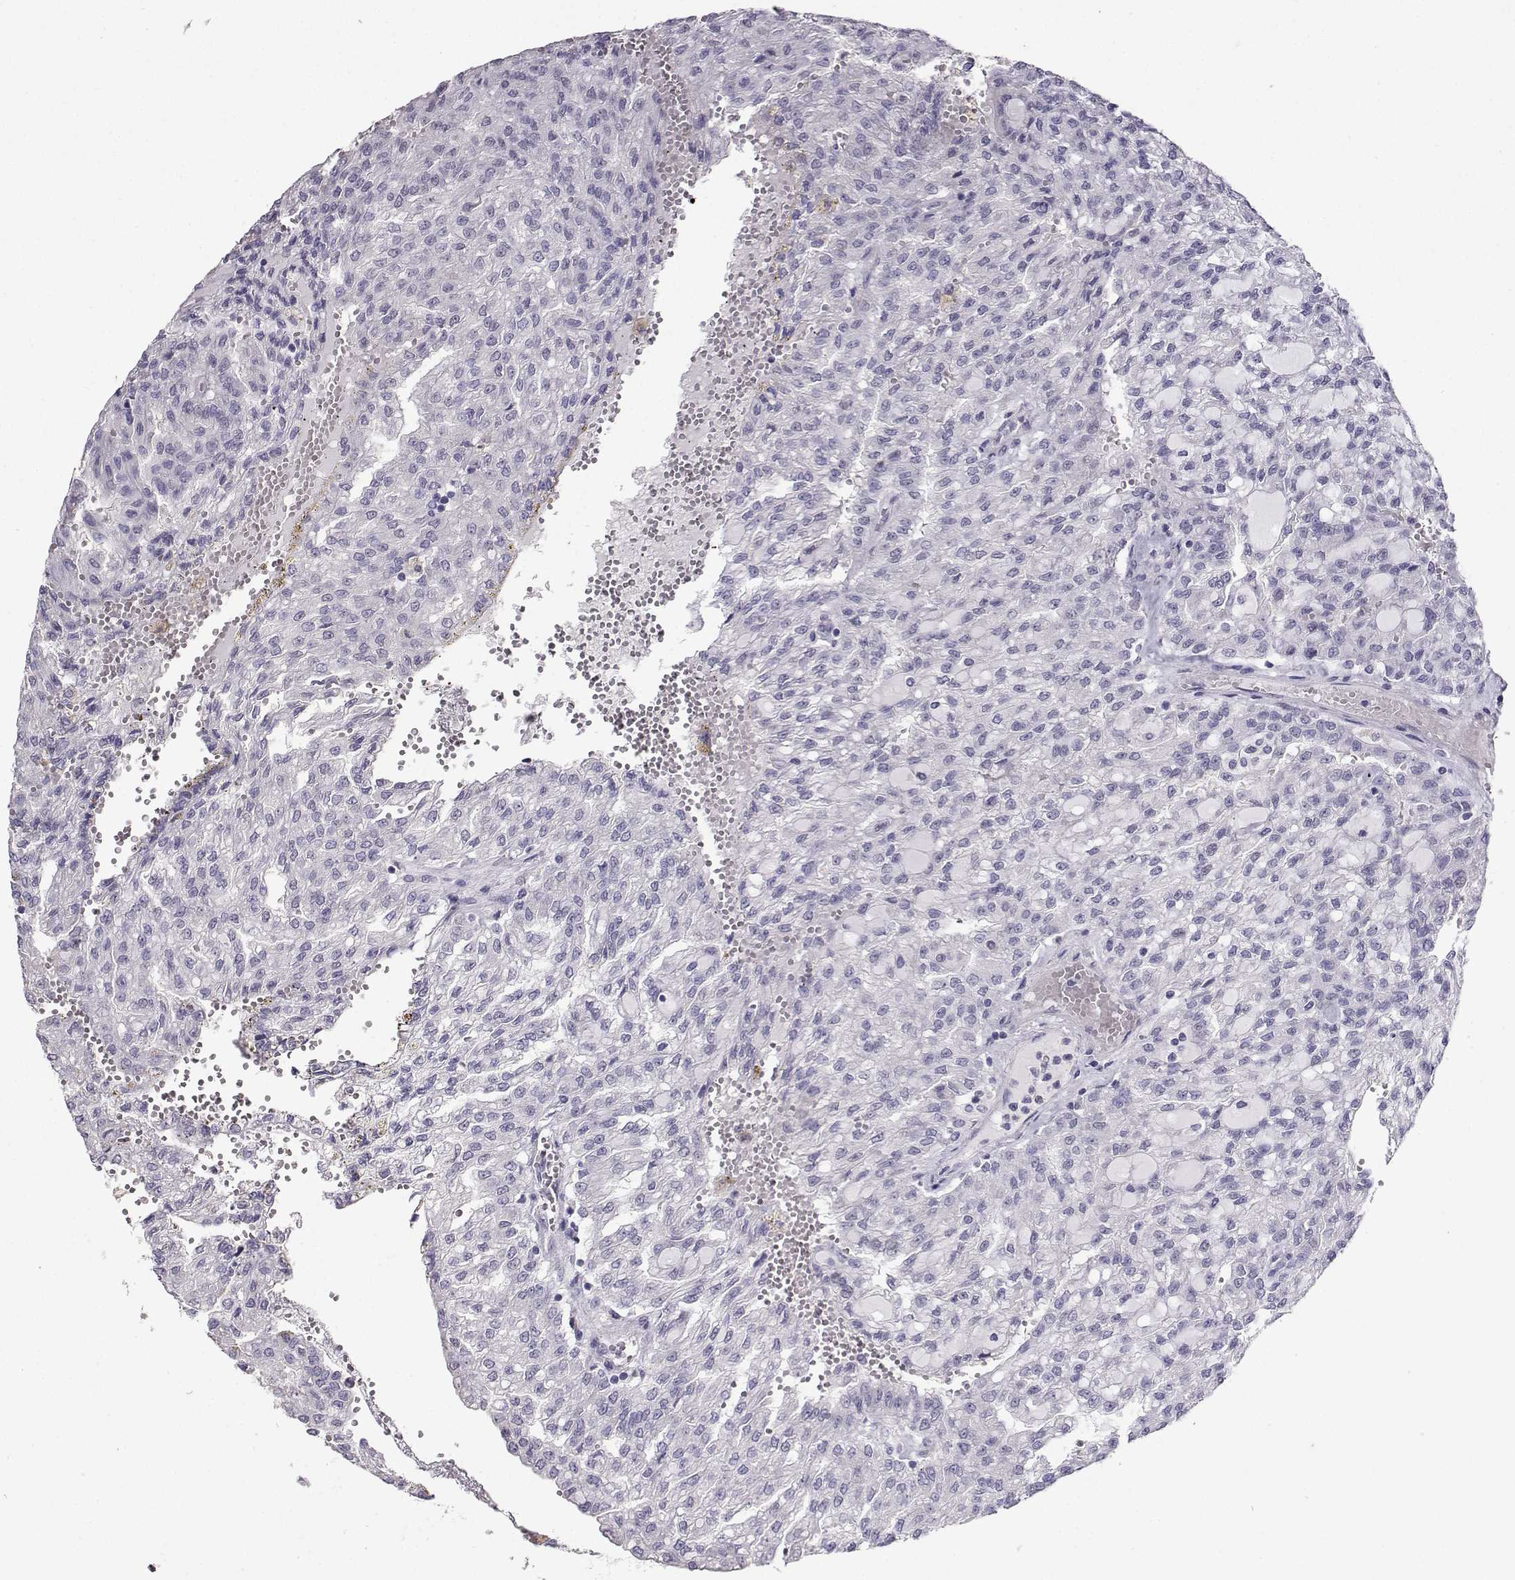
{"staining": {"intensity": "negative", "quantity": "none", "location": "none"}, "tissue": "renal cancer", "cell_type": "Tumor cells", "image_type": "cancer", "snomed": [{"axis": "morphology", "description": "Adenocarcinoma, NOS"}, {"axis": "topography", "description": "Kidney"}], "caption": "DAB (3,3'-diaminobenzidine) immunohistochemical staining of renal cancer demonstrates no significant positivity in tumor cells.", "gene": "CARTPT", "patient": {"sex": "male", "age": 63}}